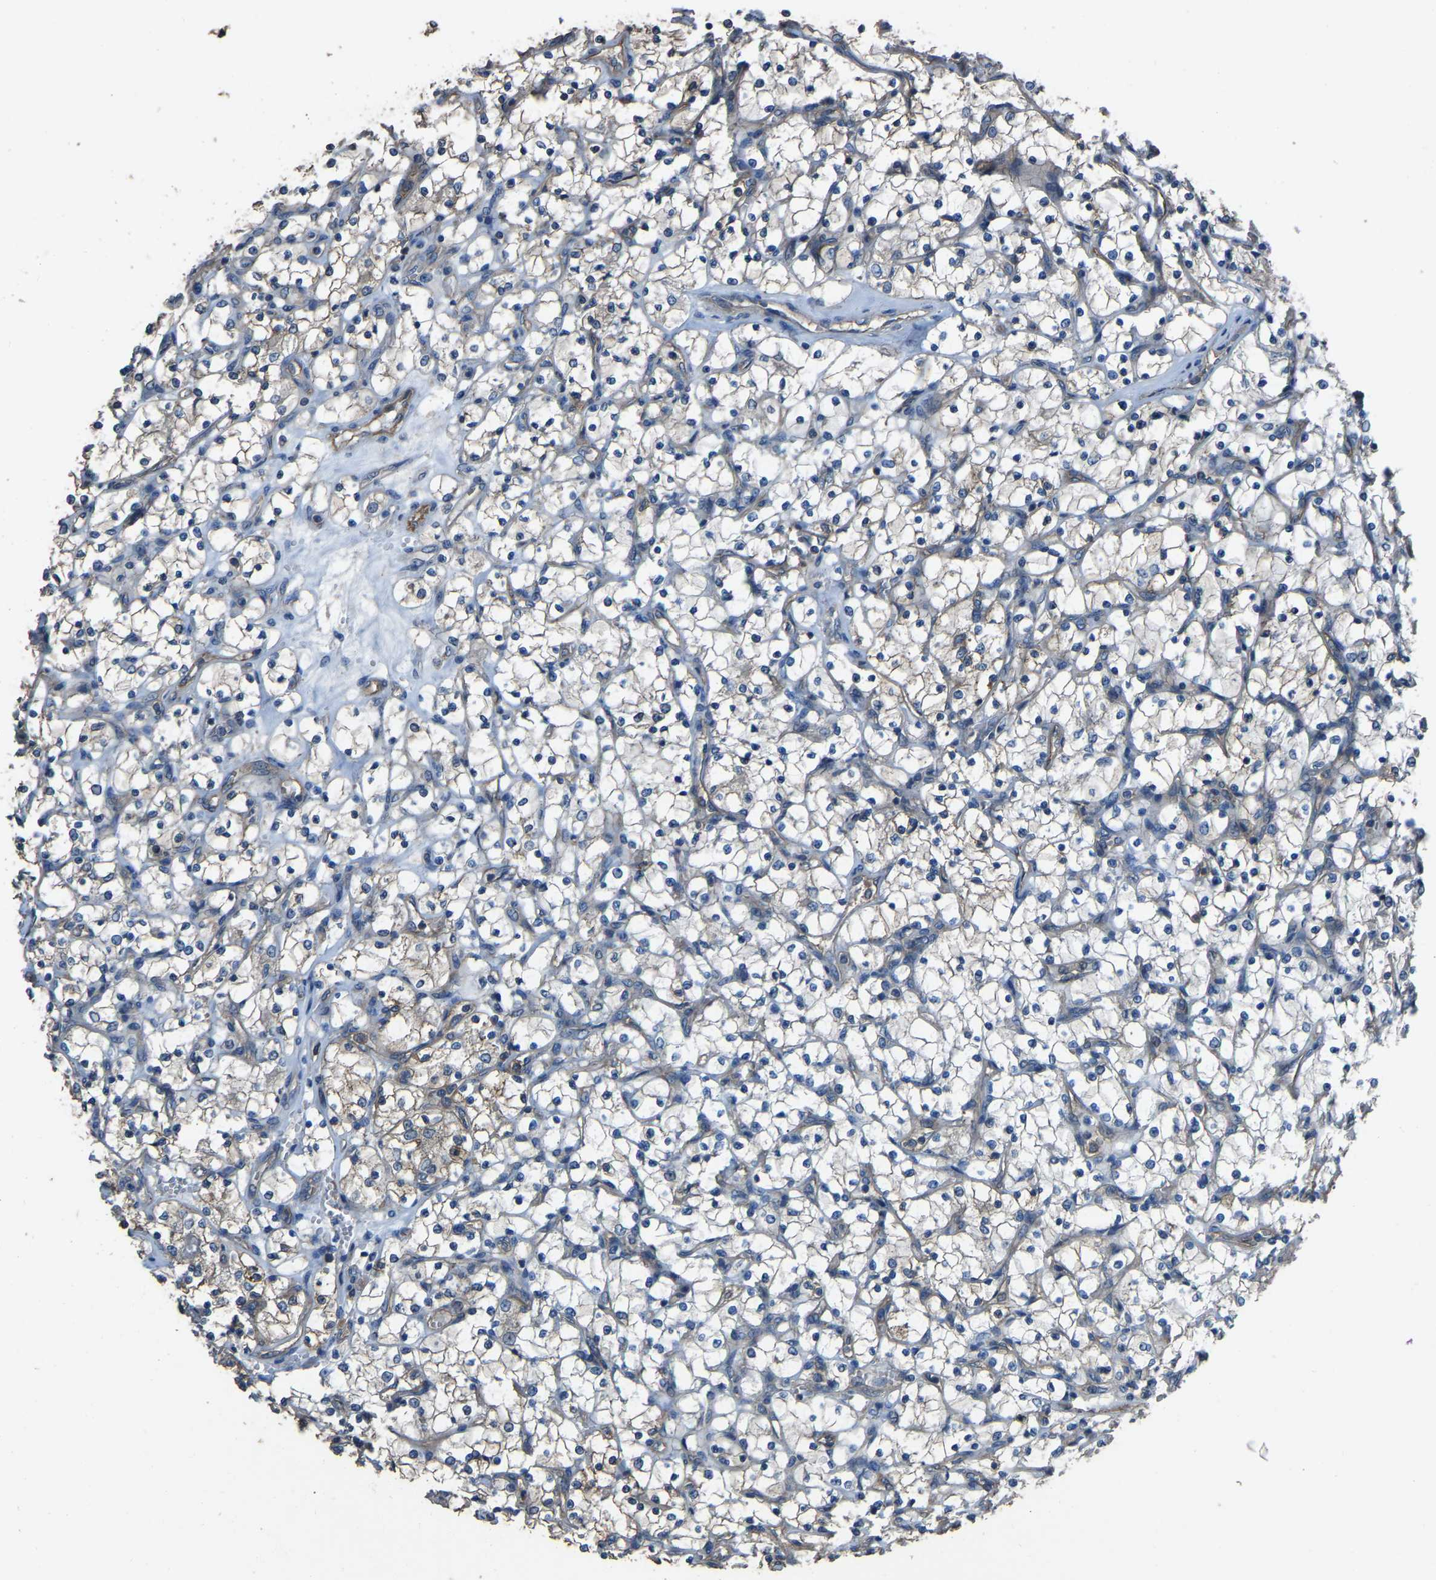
{"staining": {"intensity": "negative", "quantity": "none", "location": "none"}, "tissue": "renal cancer", "cell_type": "Tumor cells", "image_type": "cancer", "snomed": [{"axis": "morphology", "description": "Adenocarcinoma, NOS"}, {"axis": "topography", "description": "Kidney"}], "caption": "Immunohistochemistry of human renal adenocarcinoma demonstrates no positivity in tumor cells. (IHC, brightfield microscopy, high magnification).", "gene": "SLC4A2", "patient": {"sex": "female", "age": 69}}